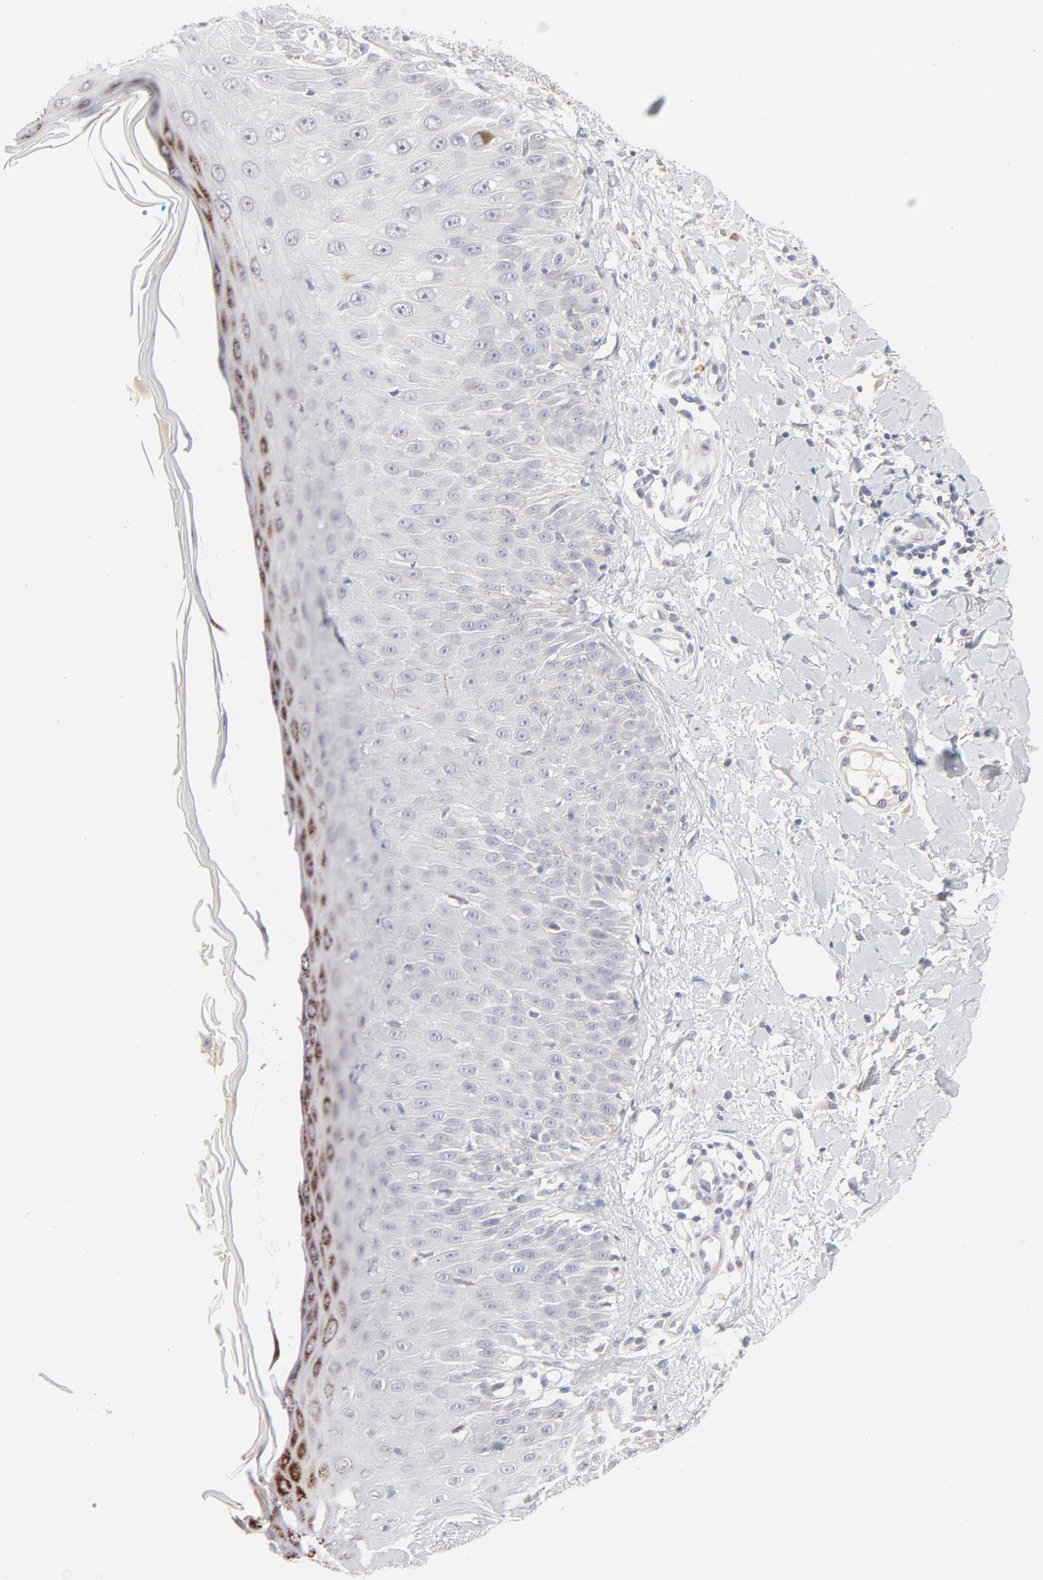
{"staining": {"intensity": "moderate", "quantity": "<25%", "location": "cytoplasmic/membranous"}, "tissue": "skin cancer", "cell_type": "Tumor cells", "image_type": "cancer", "snomed": [{"axis": "morphology", "description": "Squamous cell carcinoma, NOS"}, {"axis": "topography", "description": "Skin"}], "caption": "High-magnification brightfield microscopy of skin cancer (squamous cell carcinoma) stained with DAB (brown) and counterstained with hematoxylin (blue). tumor cells exhibit moderate cytoplasmic/membranous expression is identified in approximately<25% of cells.", "gene": "ELF3", "patient": {"sex": "male", "age": 24}}